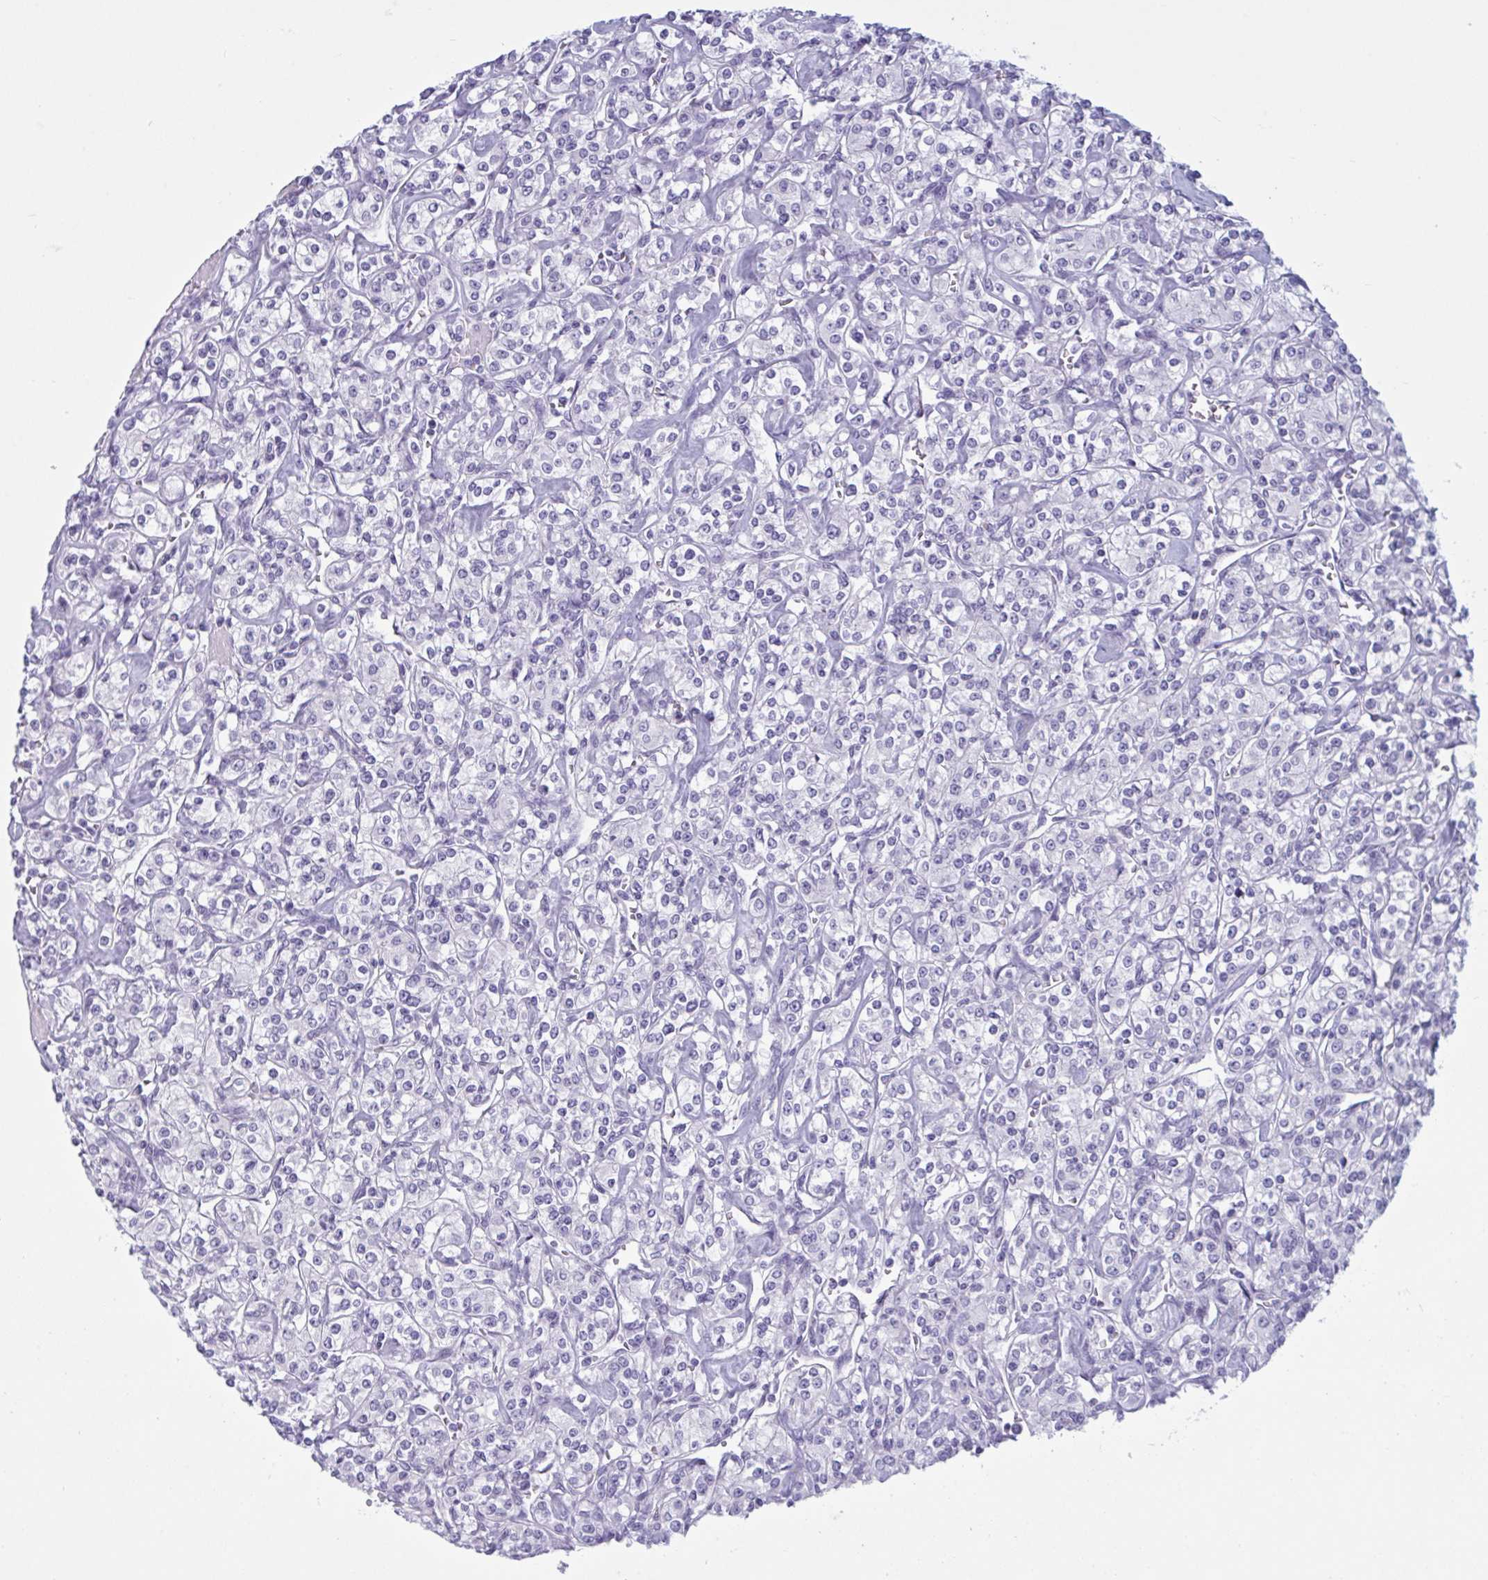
{"staining": {"intensity": "negative", "quantity": "none", "location": "none"}, "tissue": "renal cancer", "cell_type": "Tumor cells", "image_type": "cancer", "snomed": [{"axis": "morphology", "description": "Adenocarcinoma, NOS"}, {"axis": "topography", "description": "Kidney"}], "caption": "The immunohistochemistry histopathology image has no significant staining in tumor cells of renal adenocarcinoma tissue.", "gene": "OR1L3", "patient": {"sex": "male", "age": 77}}